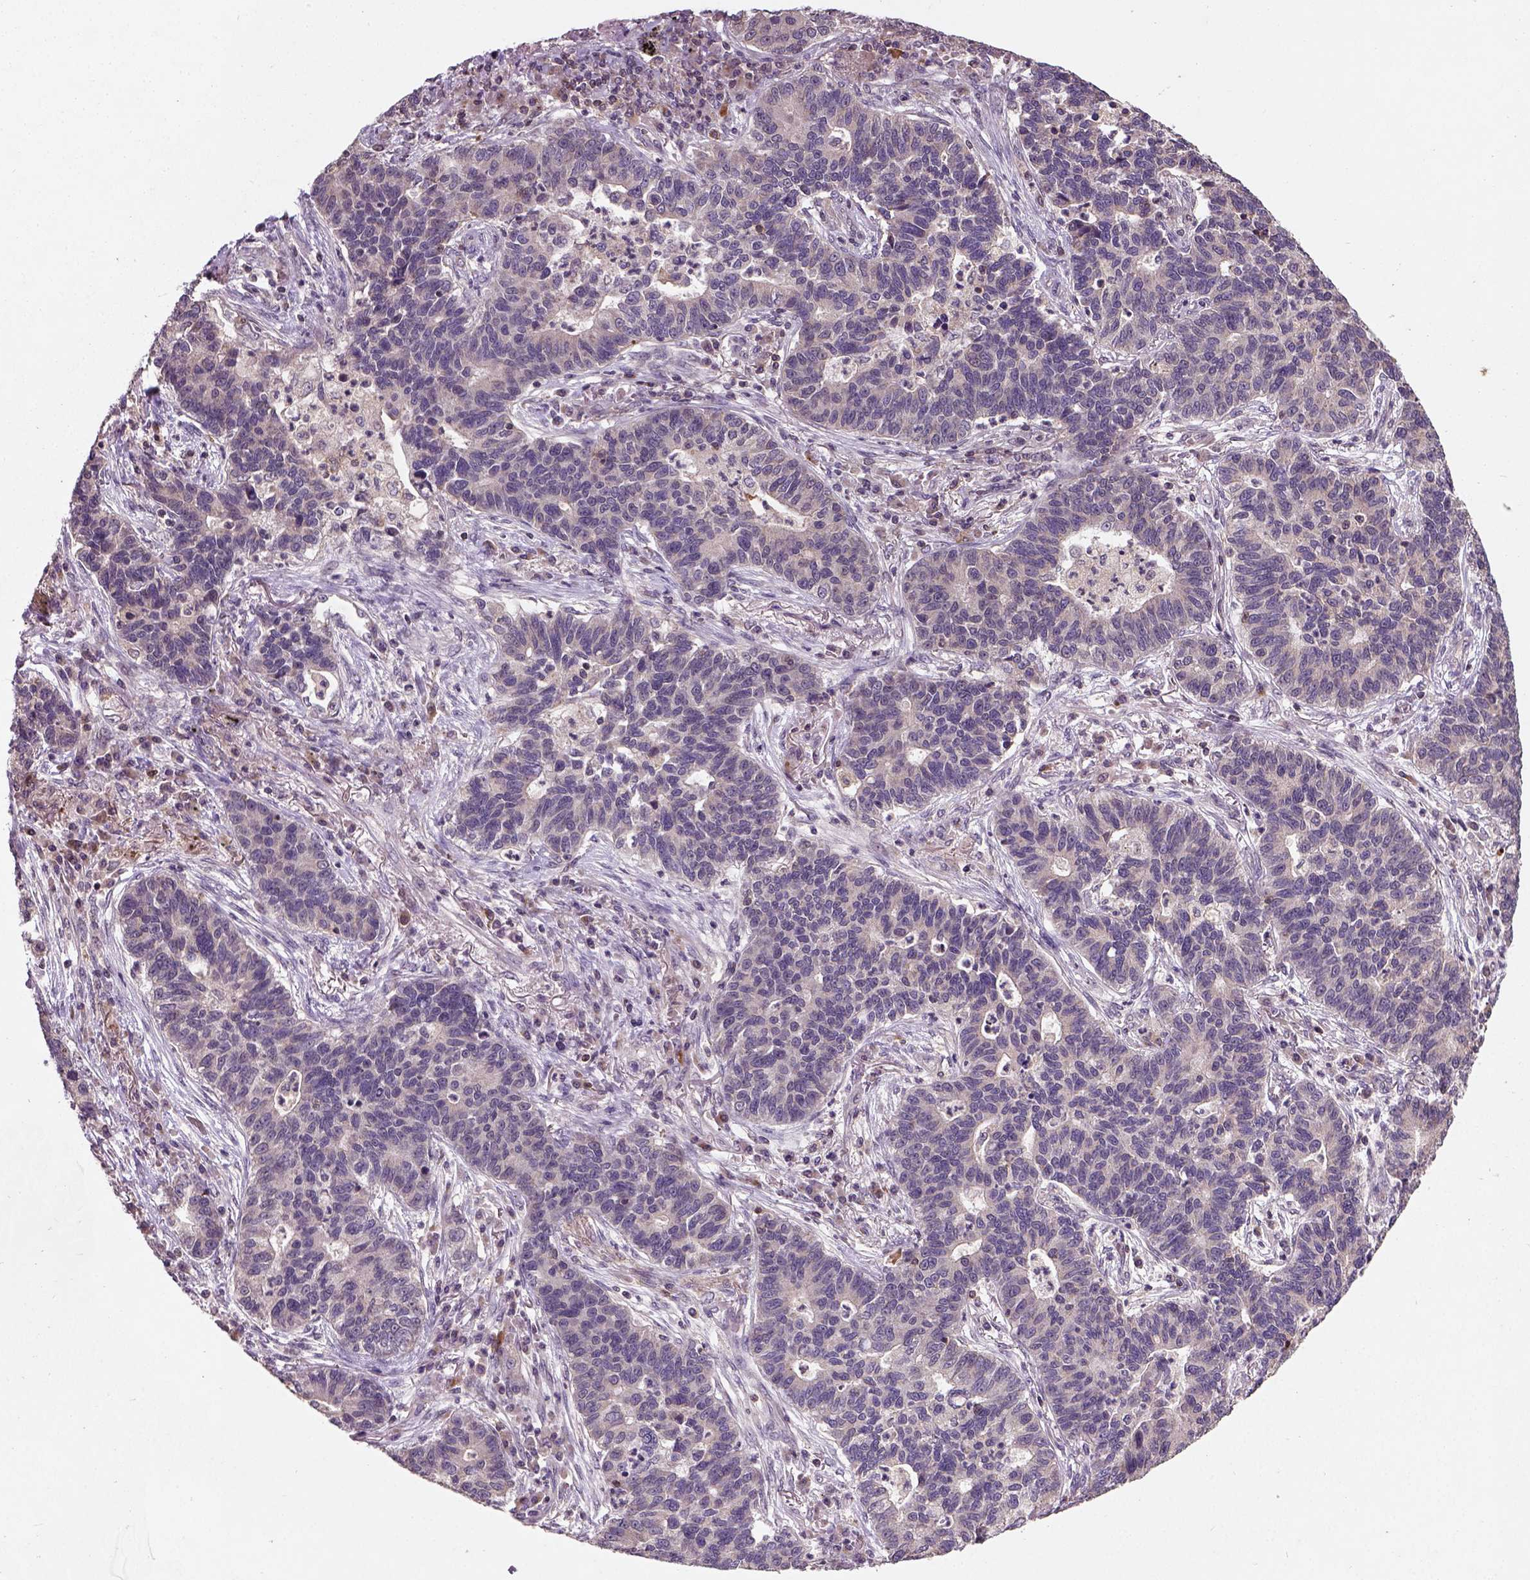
{"staining": {"intensity": "negative", "quantity": "none", "location": "none"}, "tissue": "lung cancer", "cell_type": "Tumor cells", "image_type": "cancer", "snomed": [{"axis": "morphology", "description": "Adenocarcinoma, NOS"}, {"axis": "topography", "description": "Lung"}], "caption": "Immunohistochemical staining of human lung cancer (adenocarcinoma) demonstrates no significant positivity in tumor cells. (Immunohistochemistry, brightfield microscopy, high magnification).", "gene": "CAMKK1", "patient": {"sex": "female", "age": 57}}